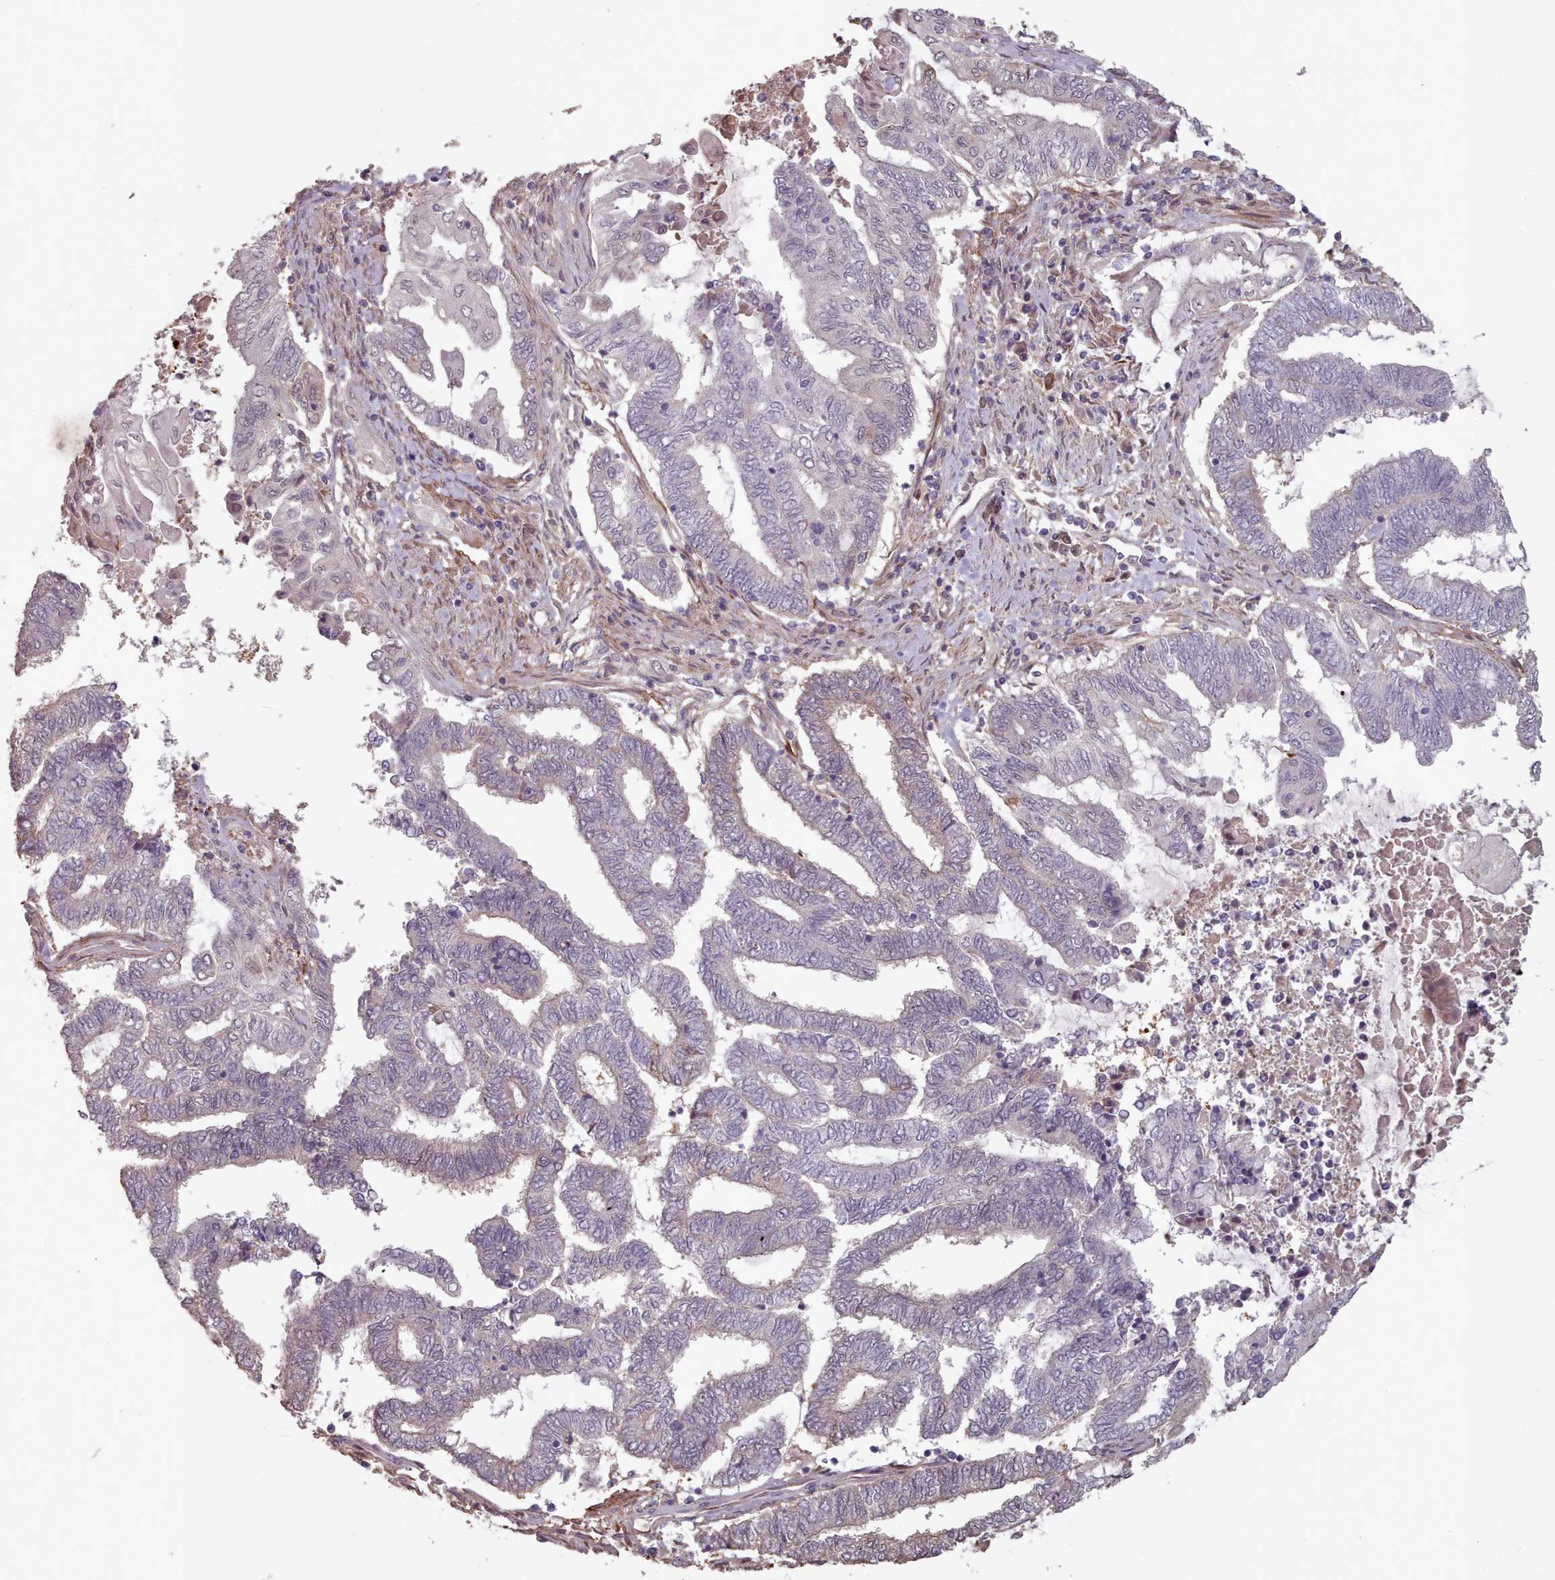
{"staining": {"intensity": "moderate", "quantity": "<25%", "location": "cytoplasmic/membranous"}, "tissue": "endometrial cancer", "cell_type": "Tumor cells", "image_type": "cancer", "snomed": [{"axis": "morphology", "description": "Adenocarcinoma, NOS"}, {"axis": "topography", "description": "Uterus"}, {"axis": "topography", "description": "Endometrium"}], "caption": "A high-resolution image shows immunohistochemistry staining of endometrial cancer (adenocarcinoma), which reveals moderate cytoplasmic/membranous positivity in approximately <25% of tumor cells.", "gene": "ERCC6L", "patient": {"sex": "female", "age": 70}}